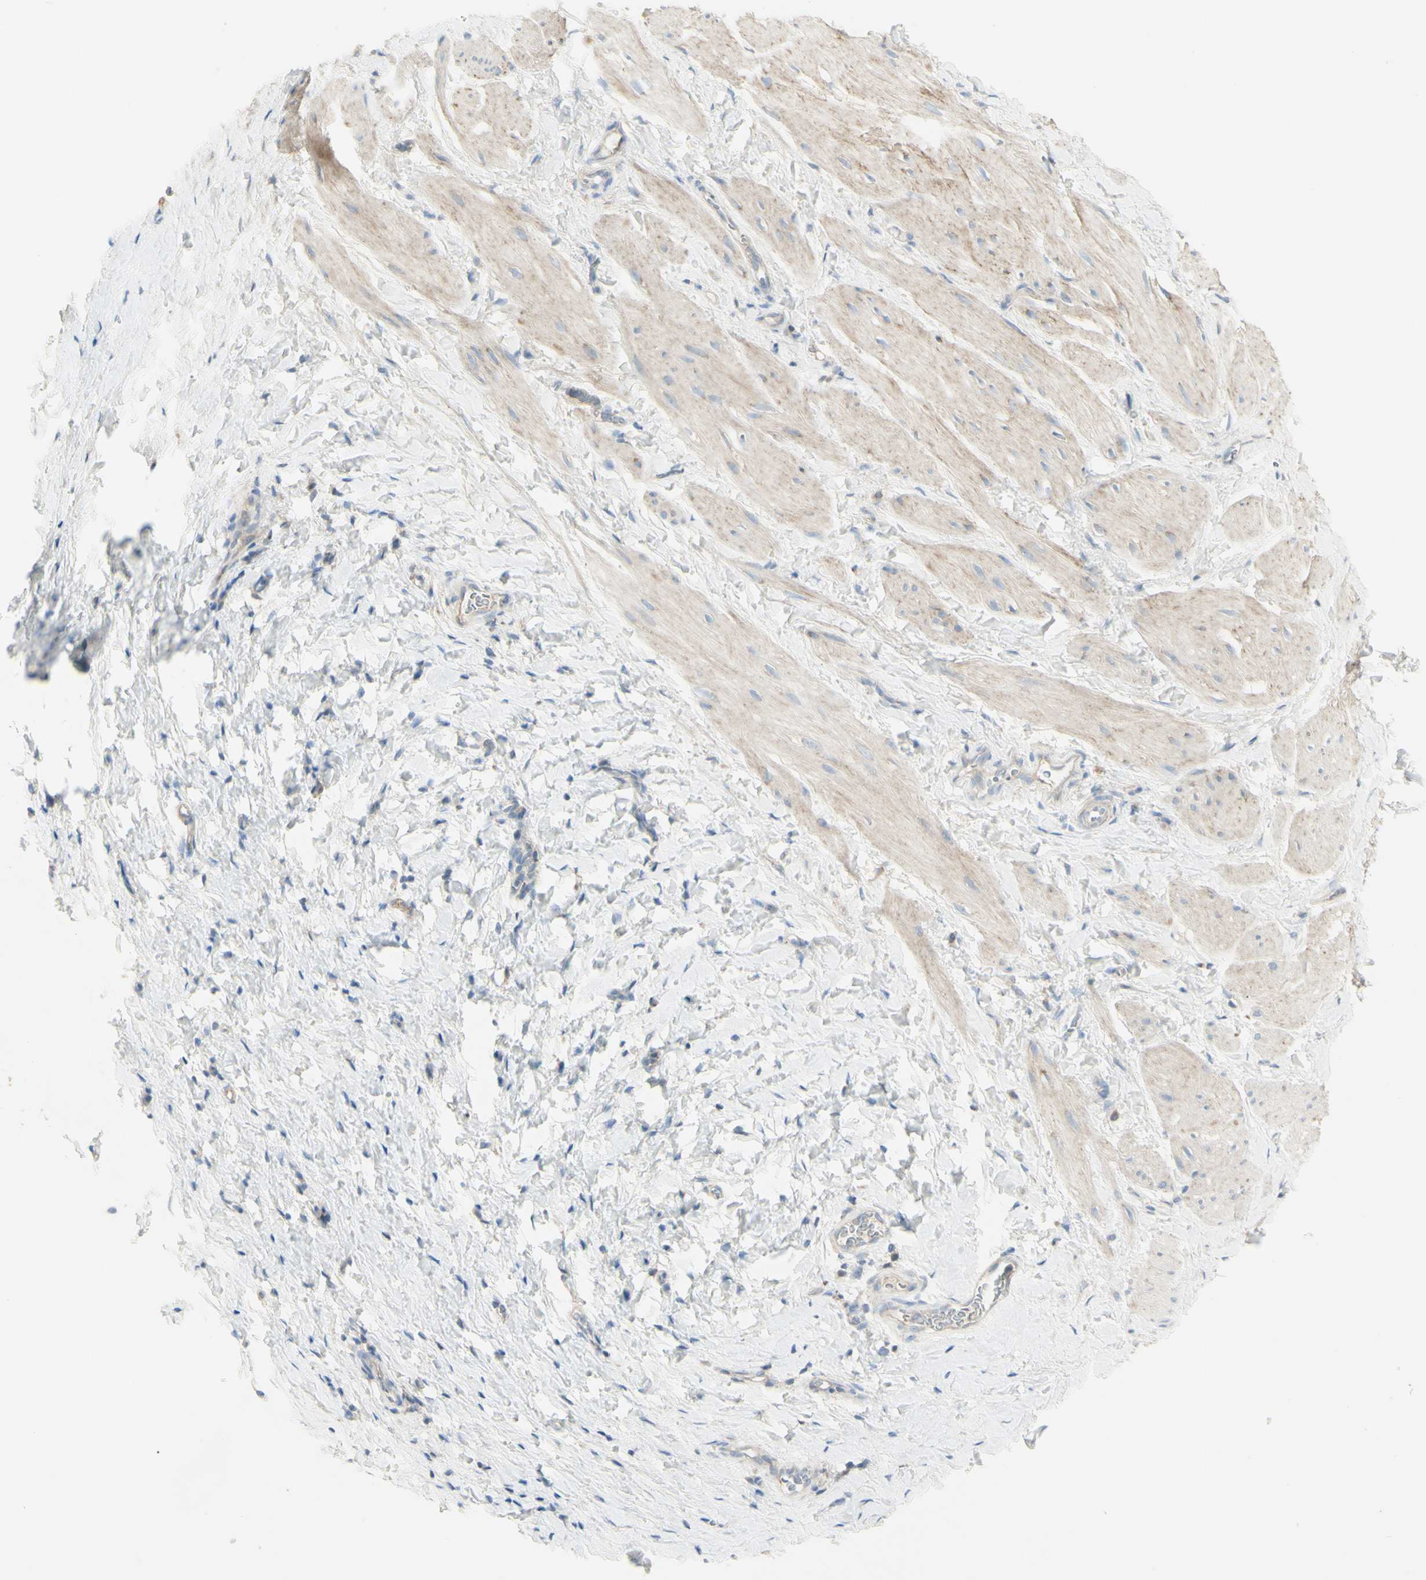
{"staining": {"intensity": "weak", "quantity": "<25%", "location": "cytoplasmic/membranous"}, "tissue": "smooth muscle", "cell_type": "Smooth muscle cells", "image_type": "normal", "snomed": [{"axis": "morphology", "description": "Normal tissue, NOS"}, {"axis": "topography", "description": "Smooth muscle"}], "caption": "This is a photomicrograph of immunohistochemistry staining of normal smooth muscle, which shows no expression in smooth muscle cells. Brightfield microscopy of immunohistochemistry (IHC) stained with DAB (3,3'-diaminobenzidine) (brown) and hematoxylin (blue), captured at high magnification.", "gene": "CNTNAP1", "patient": {"sex": "male", "age": 16}}